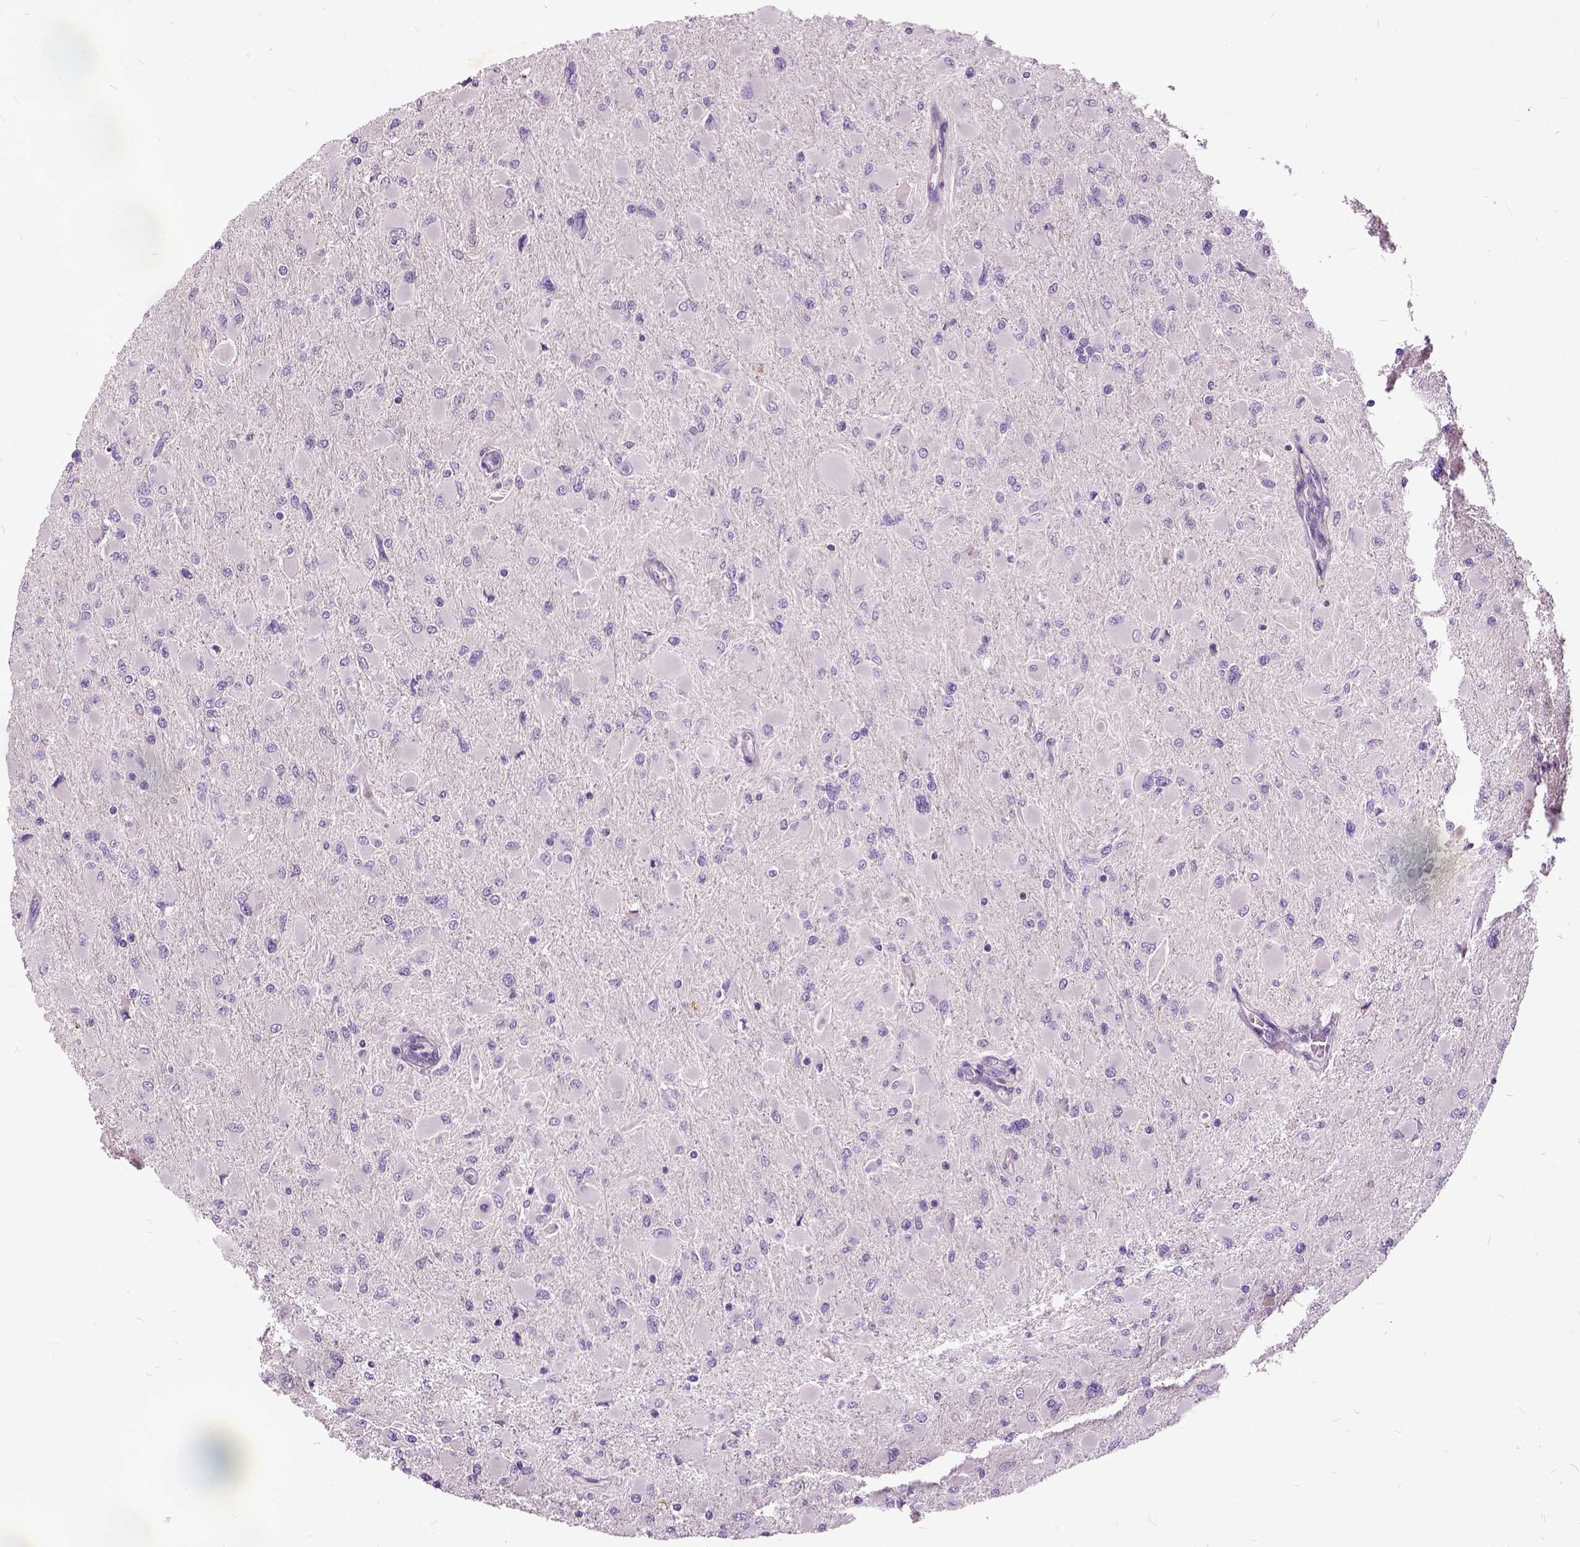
{"staining": {"intensity": "negative", "quantity": "none", "location": "none"}, "tissue": "glioma", "cell_type": "Tumor cells", "image_type": "cancer", "snomed": [{"axis": "morphology", "description": "Glioma, malignant, High grade"}, {"axis": "topography", "description": "Cerebral cortex"}], "caption": "High magnification brightfield microscopy of glioma stained with DAB (3,3'-diaminobenzidine) (brown) and counterstained with hematoxylin (blue): tumor cells show no significant positivity. The staining was performed using DAB to visualize the protein expression in brown, while the nuclei were stained in blue with hematoxylin (Magnification: 20x).", "gene": "ILRUN", "patient": {"sex": "female", "age": 36}}